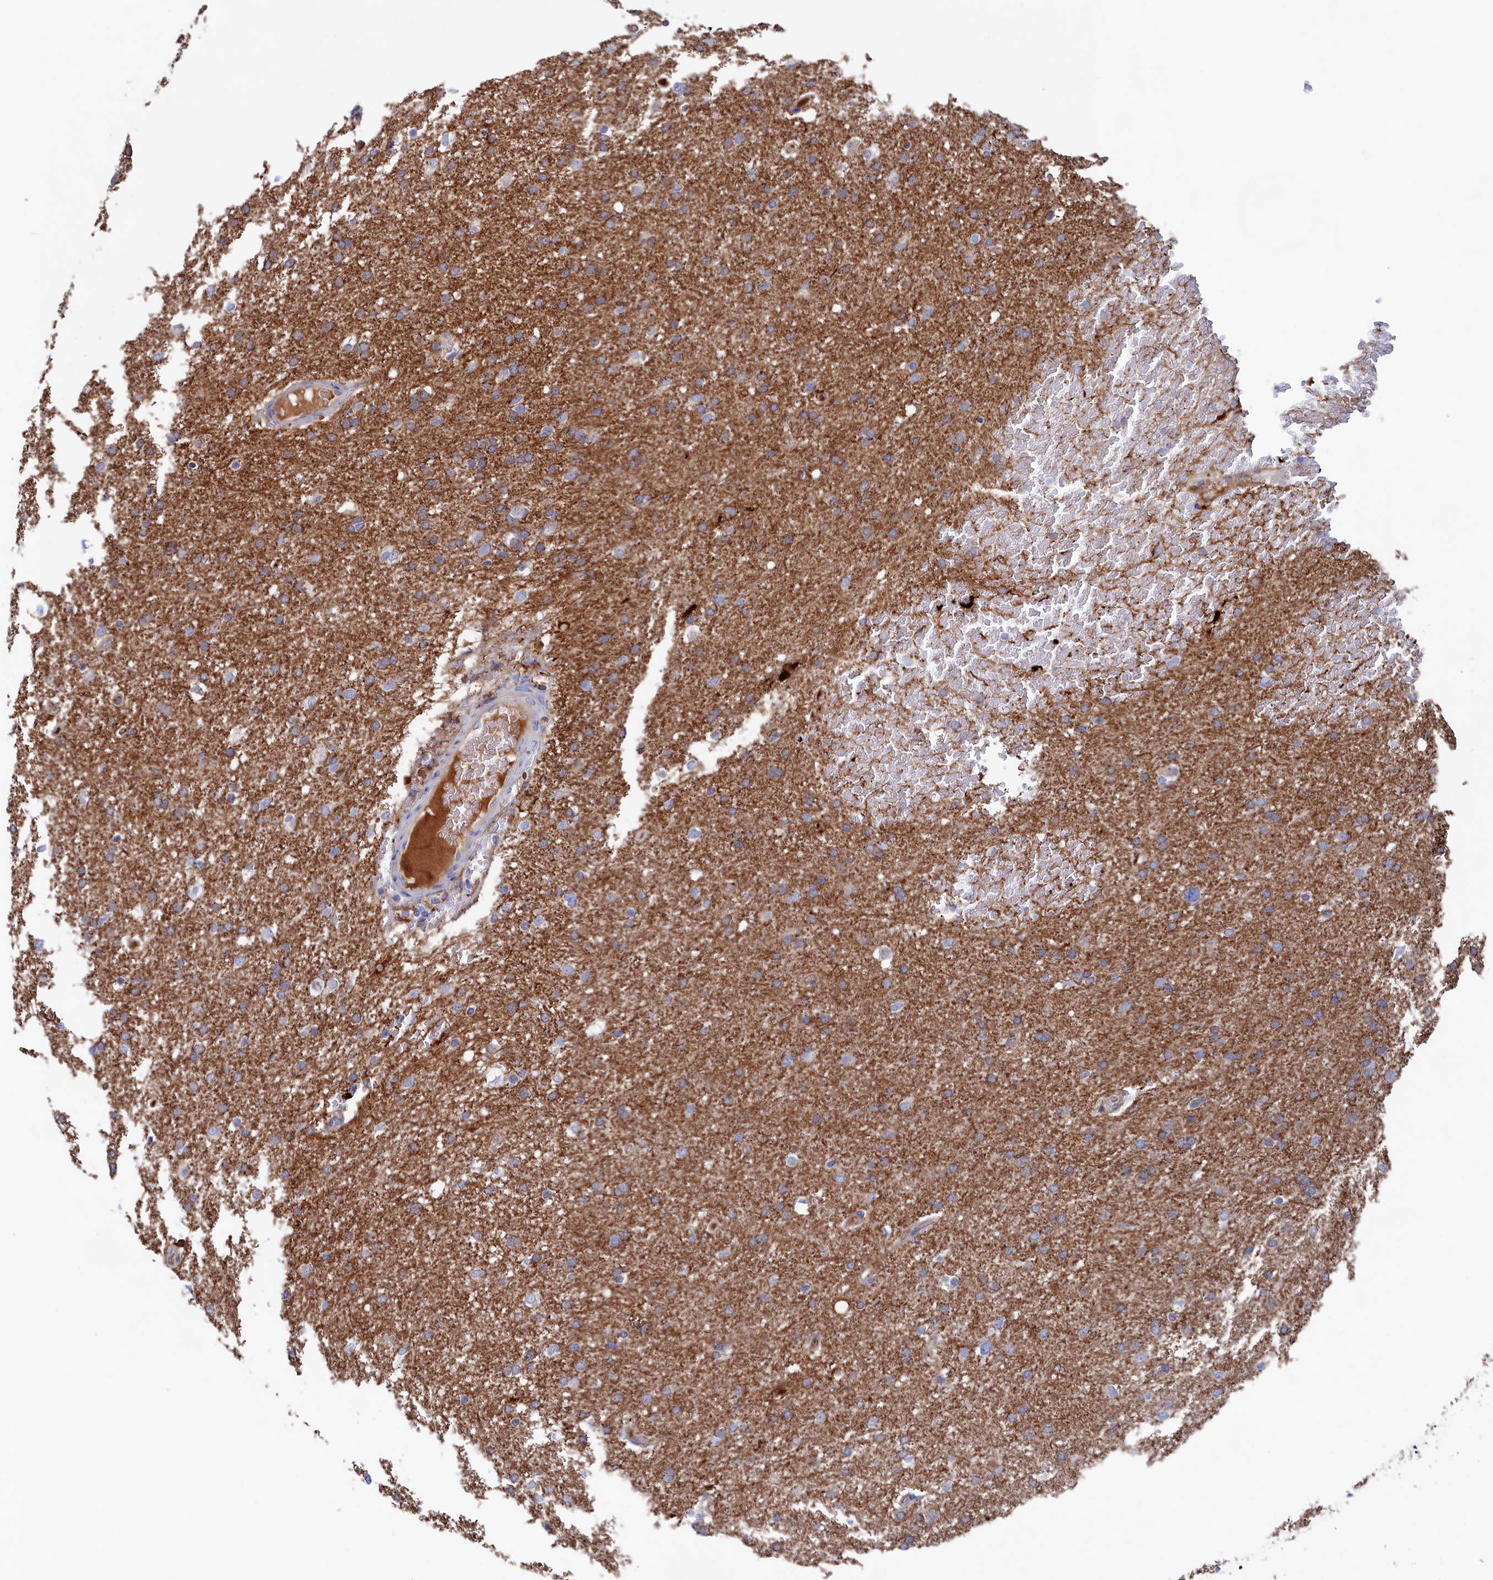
{"staining": {"intensity": "moderate", "quantity": "<25%", "location": "cytoplasmic/membranous"}, "tissue": "glioma", "cell_type": "Tumor cells", "image_type": "cancer", "snomed": [{"axis": "morphology", "description": "Glioma, malignant, High grade"}, {"axis": "topography", "description": "Cerebral cortex"}], "caption": "Immunohistochemical staining of human glioma reveals moderate cytoplasmic/membranous protein expression in about <25% of tumor cells. (DAB = brown stain, brightfield microscopy at high magnification).", "gene": "C12orf73", "patient": {"sex": "female", "age": 36}}